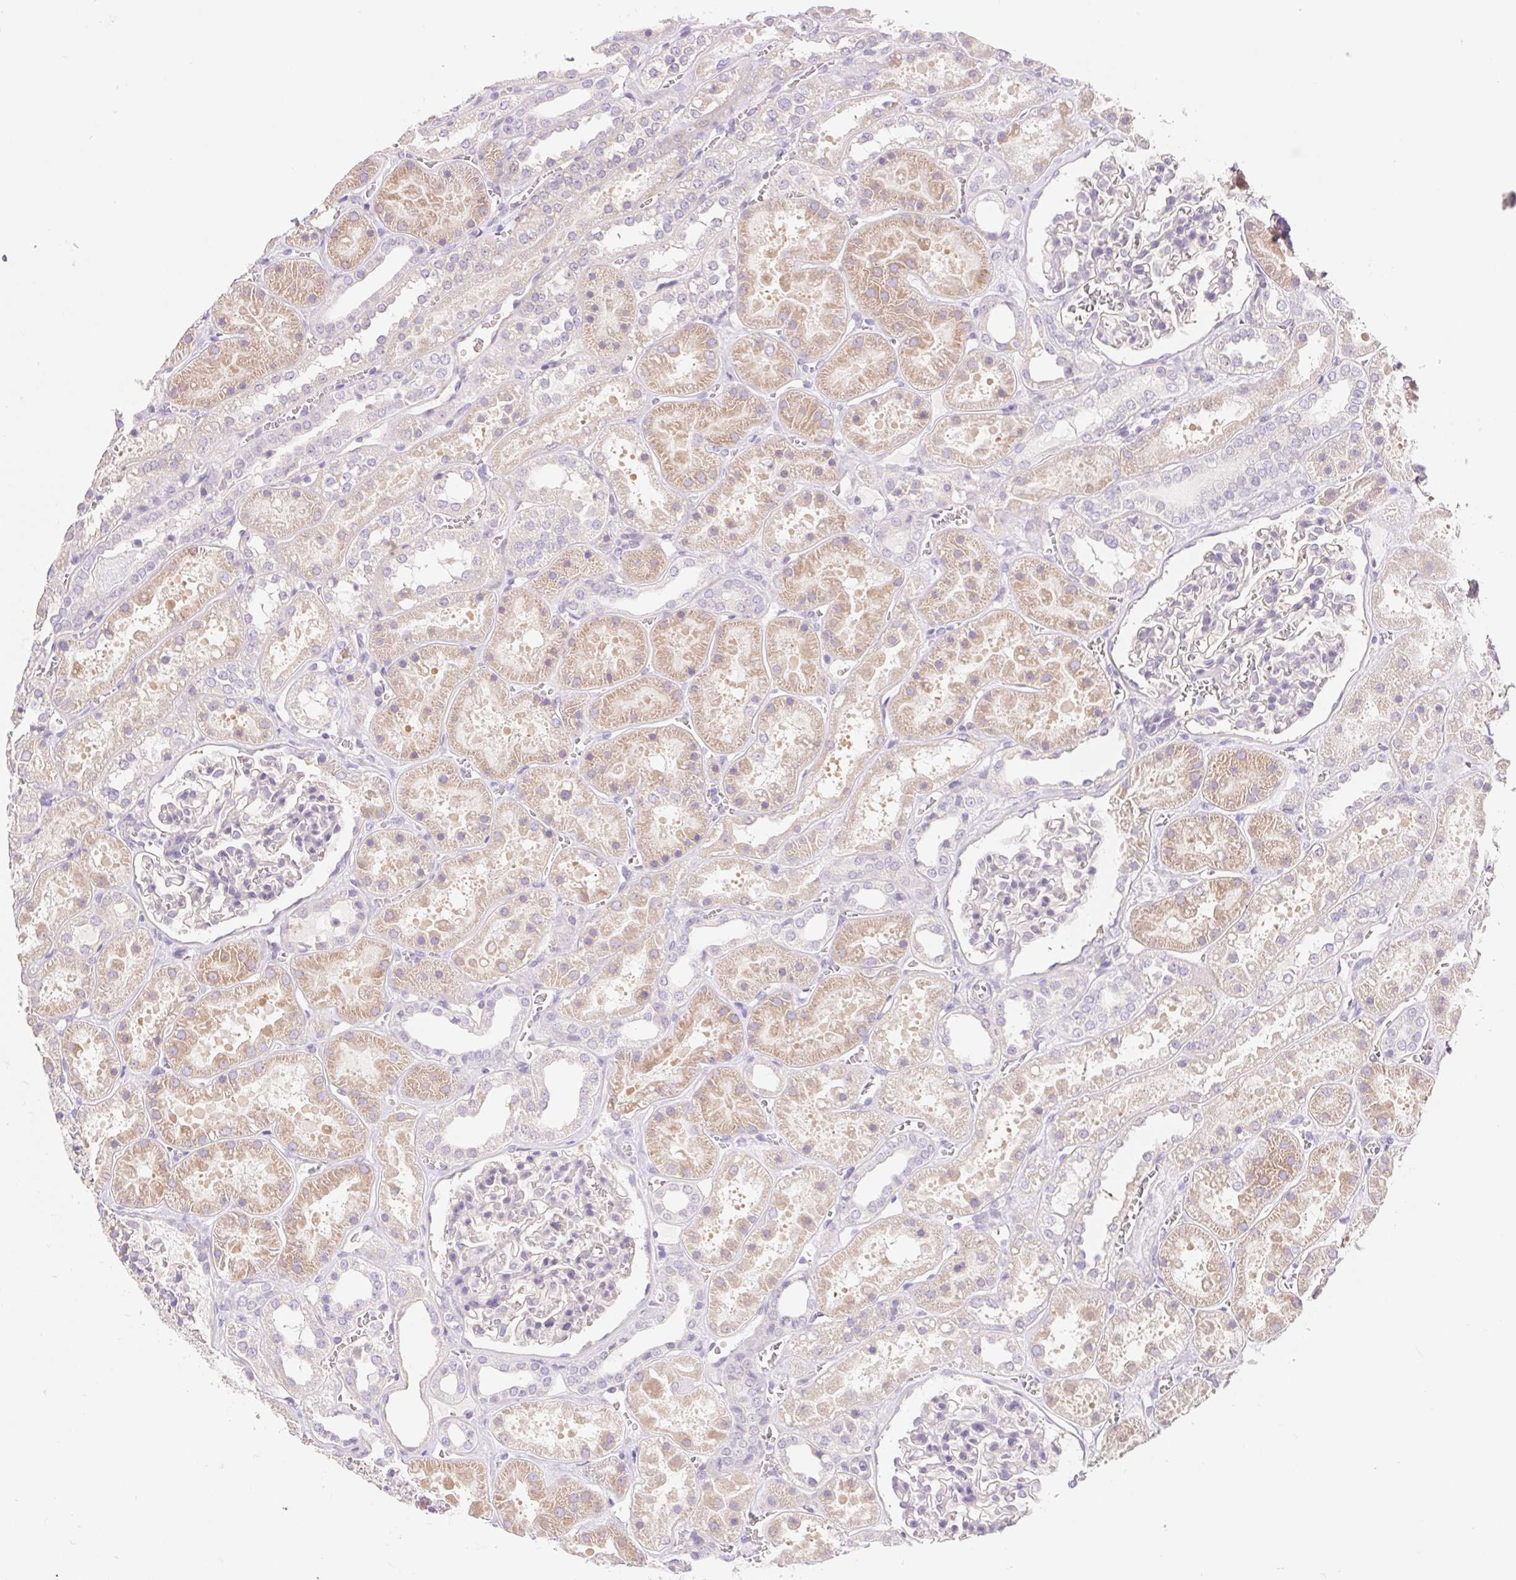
{"staining": {"intensity": "negative", "quantity": "none", "location": "none"}, "tissue": "kidney", "cell_type": "Cells in glomeruli", "image_type": "normal", "snomed": [{"axis": "morphology", "description": "Normal tissue, NOS"}, {"axis": "topography", "description": "Kidney"}], "caption": "Immunohistochemistry (IHC) of normal kidney displays no staining in cells in glomeruli. (DAB (3,3'-diaminobenzidine) IHC with hematoxylin counter stain).", "gene": "CTNND2", "patient": {"sex": "female", "age": 41}}